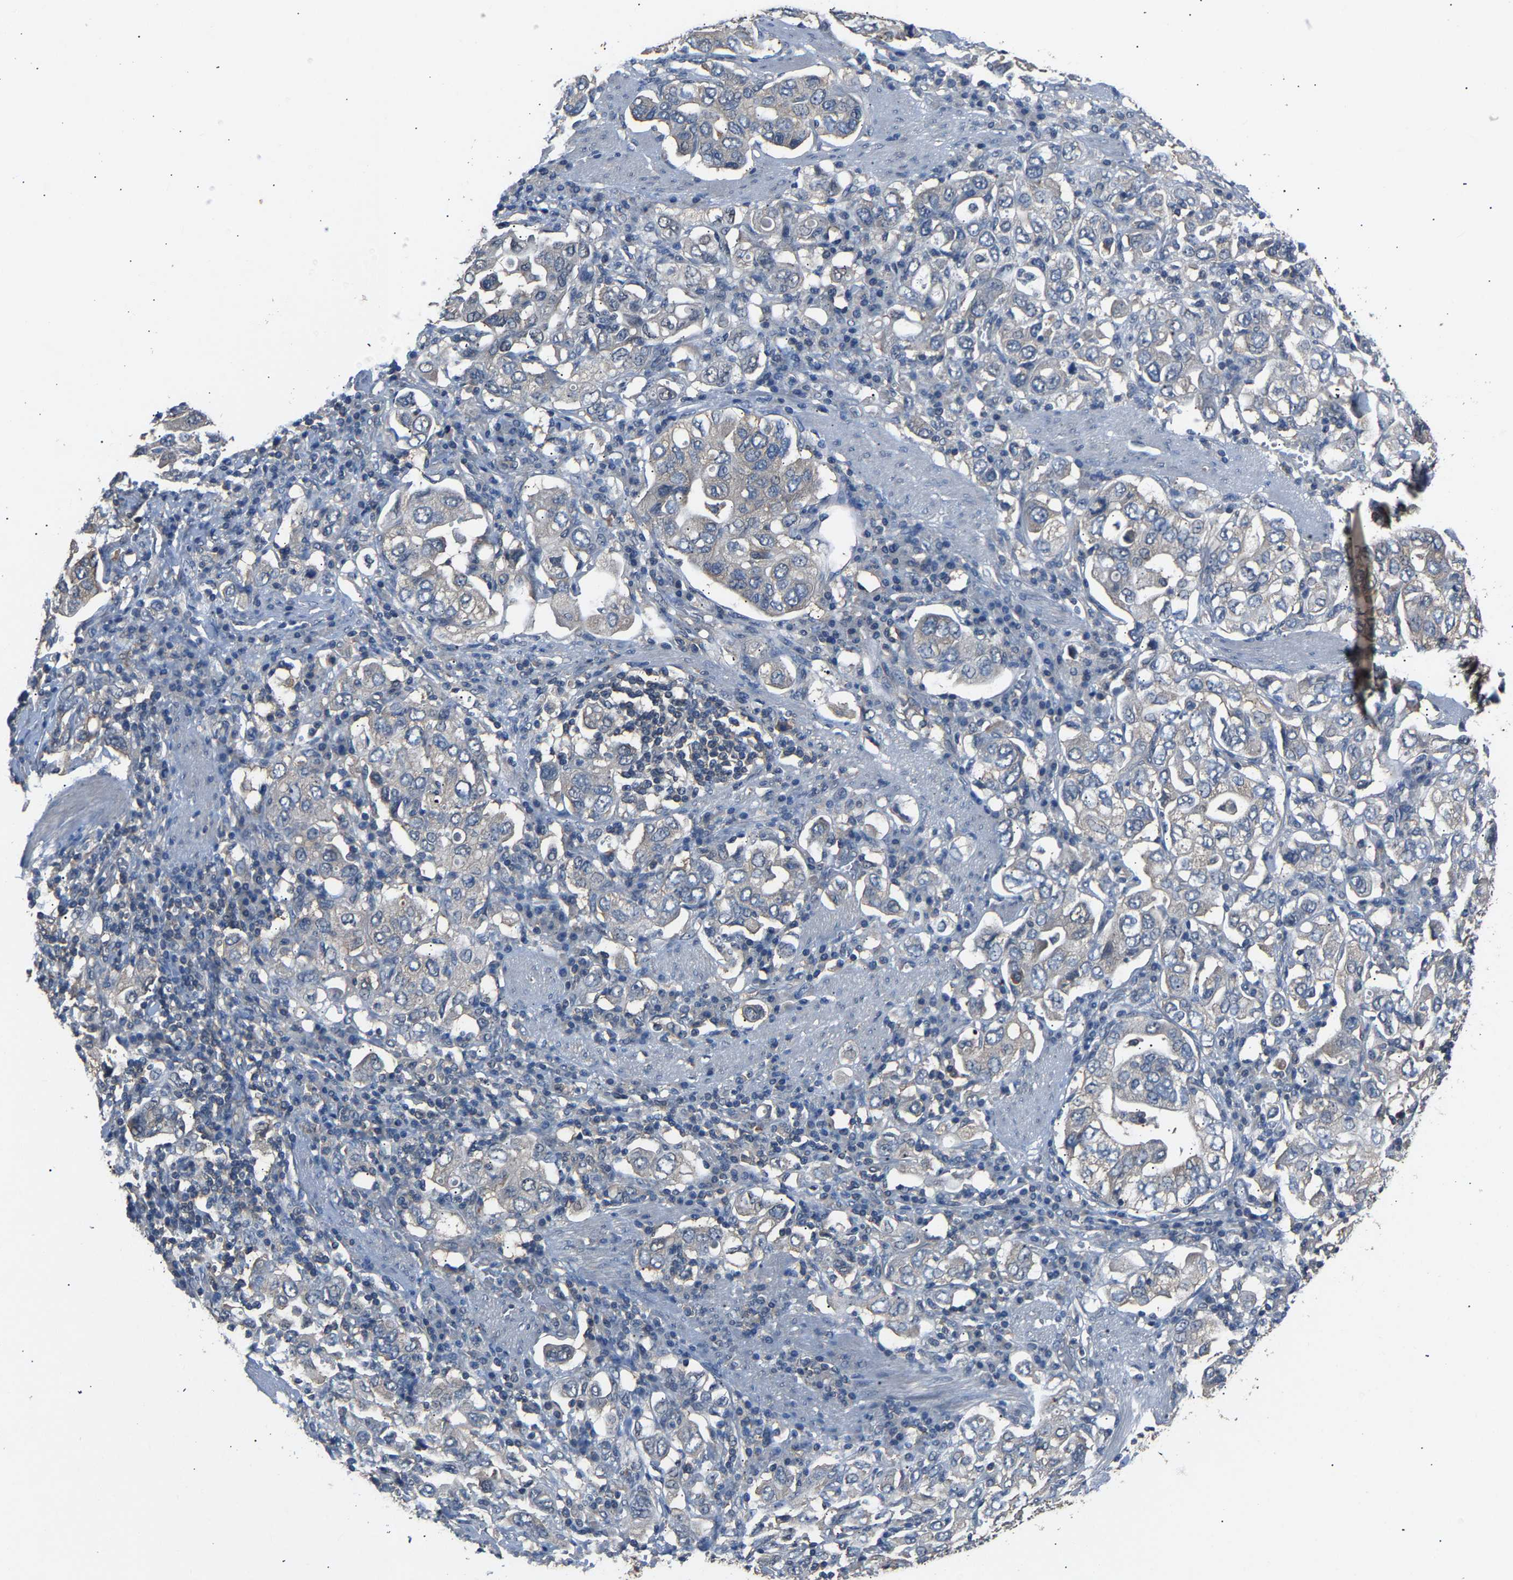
{"staining": {"intensity": "negative", "quantity": "none", "location": "none"}, "tissue": "stomach cancer", "cell_type": "Tumor cells", "image_type": "cancer", "snomed": [{"axis": "morphology", "description": "Adenocarcinoma, NOS"}, {"axis": "topography", "description": "Stomach, upper"}], "caption": "This is an immunohistochemistry image of stomach cancer (adenocarcinoma). There is no positivity in tumor cells.", "gene": "ABCC9", "patient": {"sex": "male", "age": 62}}